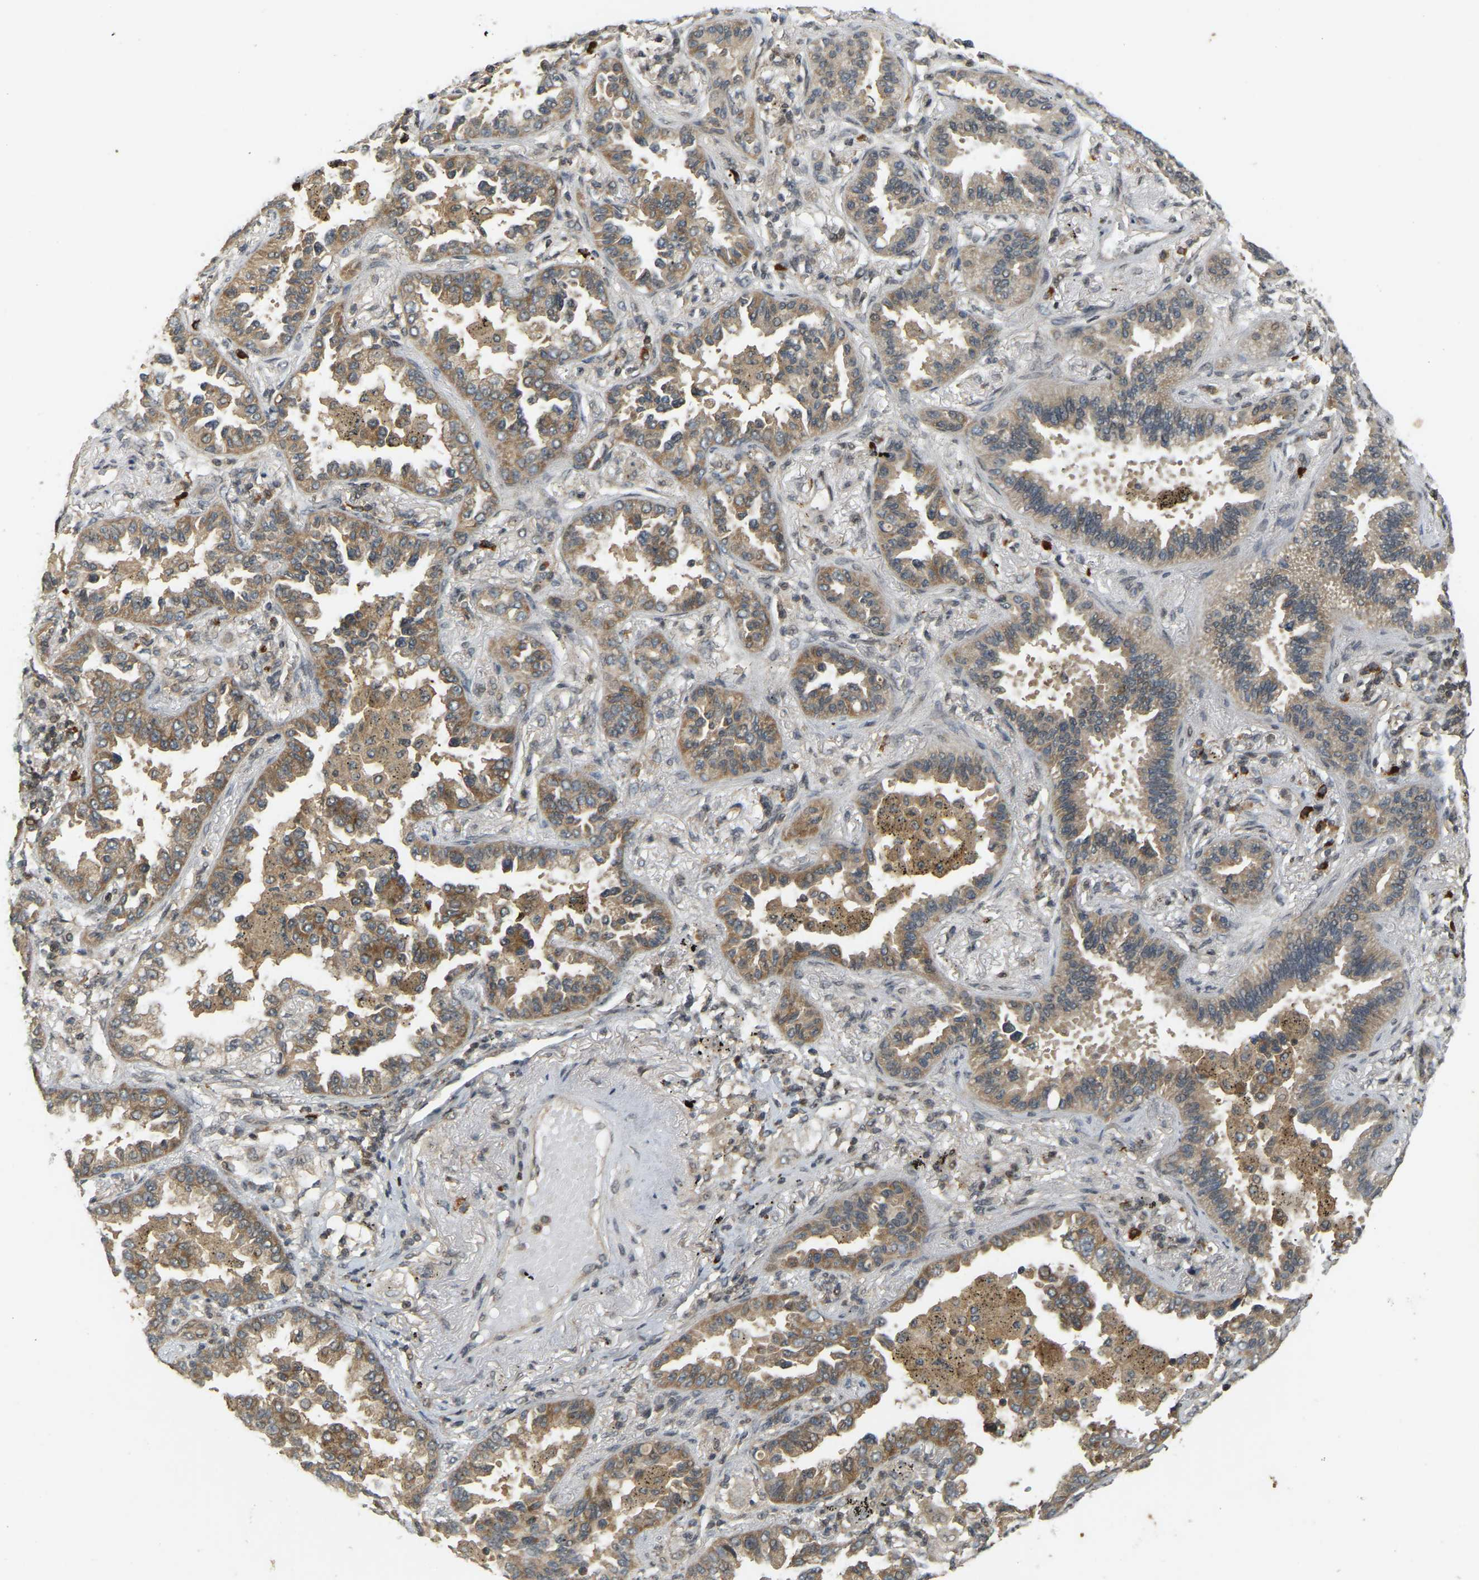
{"staining": {"intensity": "moderate", "quantity": ">75%", "location": "cytoplasmic/membranous"}, "tissue": "lung cancer", "cell_type": "Tumor cells", "image_type": "cancer", "snomed": [{"axis": "morphology", "description": "Normal tissue, NOS"}, {"axis": "morphology", "description": "Adenocarcinoma, NOS"}, {"axis": "topography", "description": "Lung"}], "caption": "Brown immunohistochemical staining in lung adenocarcinoma exhibits moderate cytoplasmic/membranous expression in about >75% of tumor cells.", "gene": "BRF2", "patient": {"sex": "male", "age": 59}}